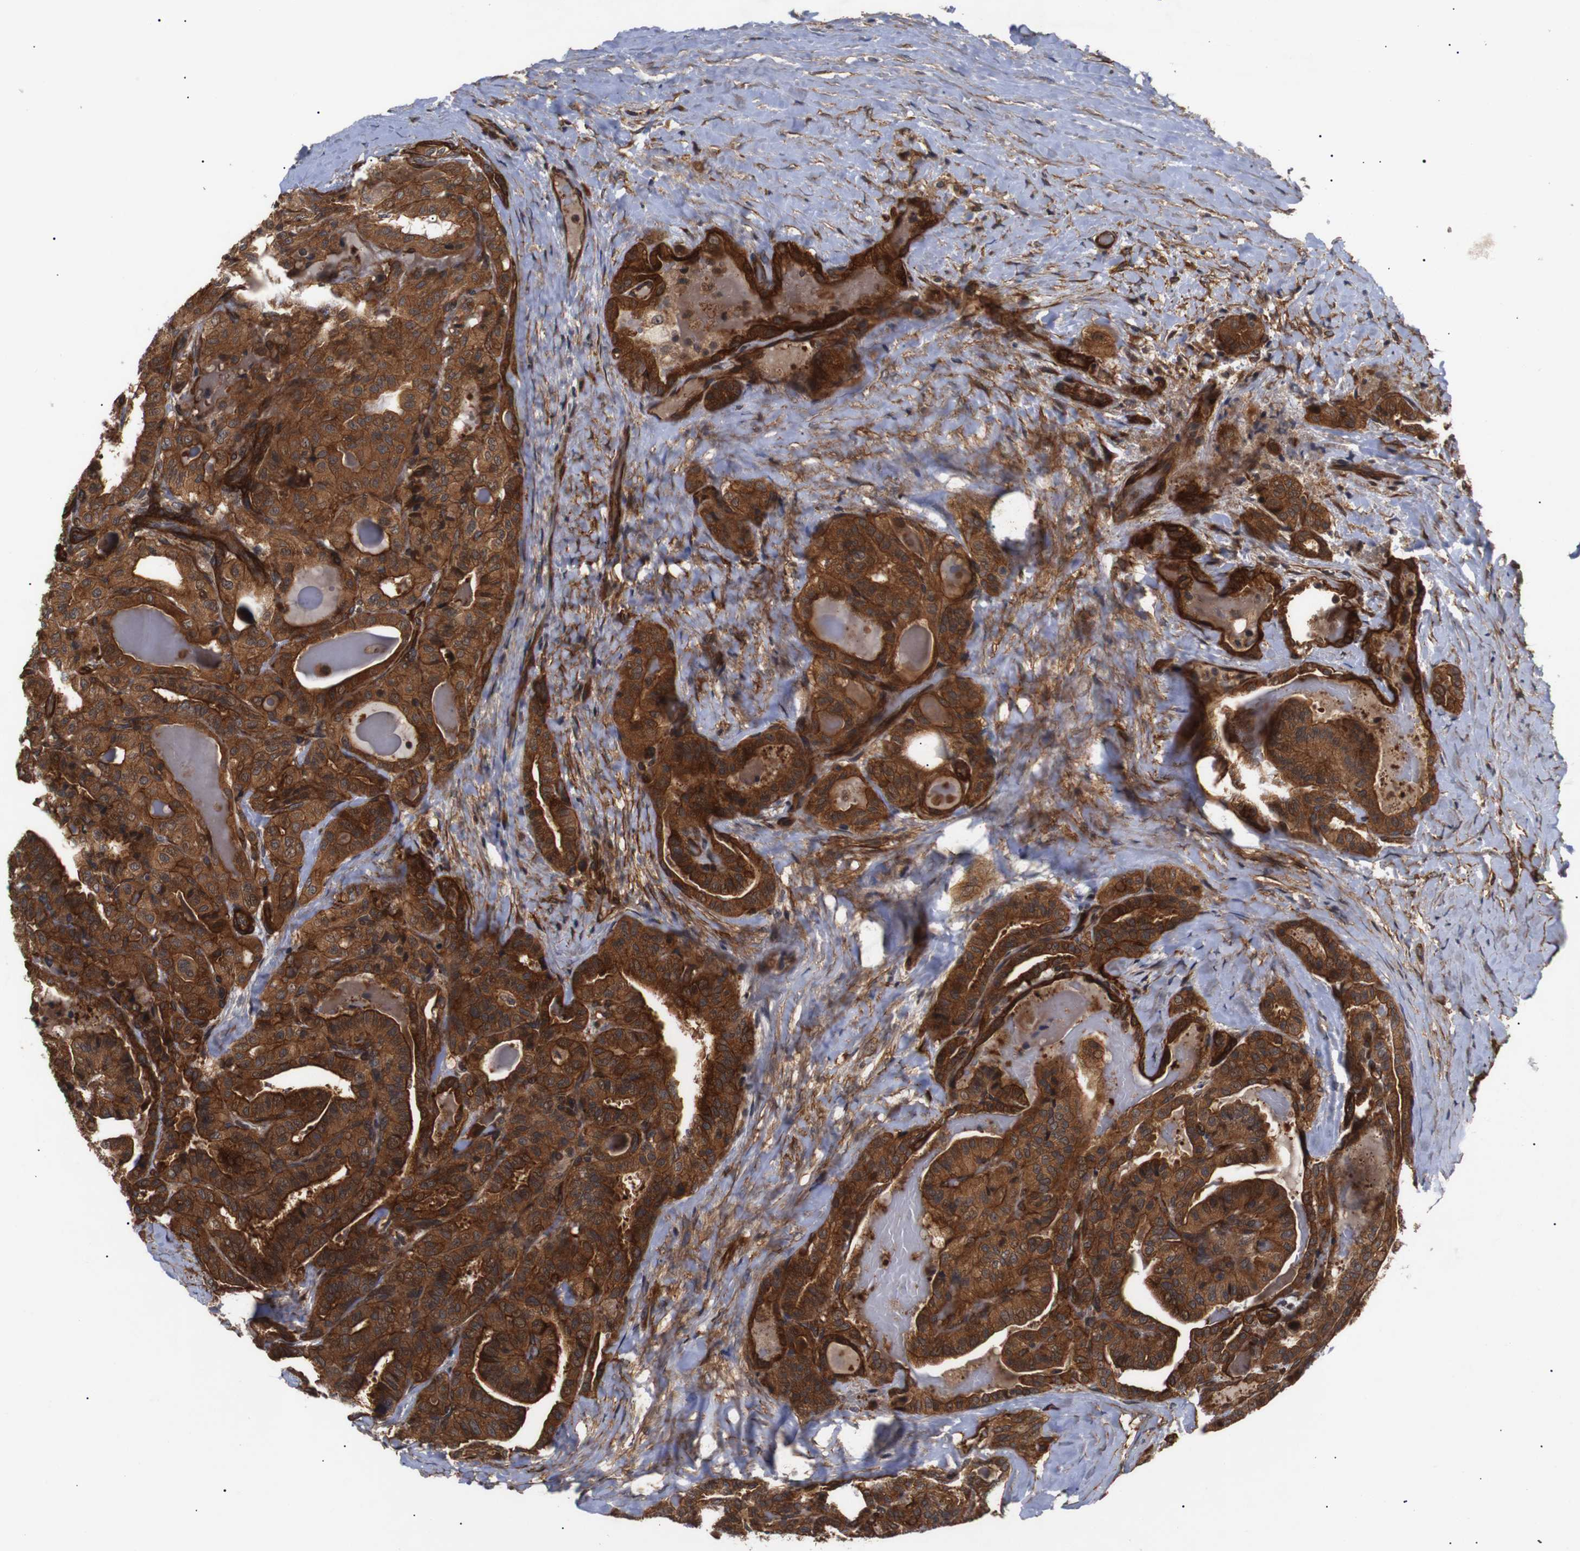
{"staining": {"intensity": "strong", "quantity": ">75%", "location": "cytoplasmic/membranous"}, "tissue": "thyroid cancer", "cell_type": "Tumor cells", "image_type": "cancer", "snomed": [{"axis": "morphology", "description": "Papillary adenocarcinoma, NOS"}, {"axis": "topography", "description": "Thyroid gland"}], "caption": "Approximately >75% of tumor cells in human papillary adenocarcinoma (thyroid) reveal strong cytoplasmic/membranous protein positivity as visualized by brown immunohistochemical staining.", "gene": "PAWR", "patient": {"sex": "male", "age": 77}}